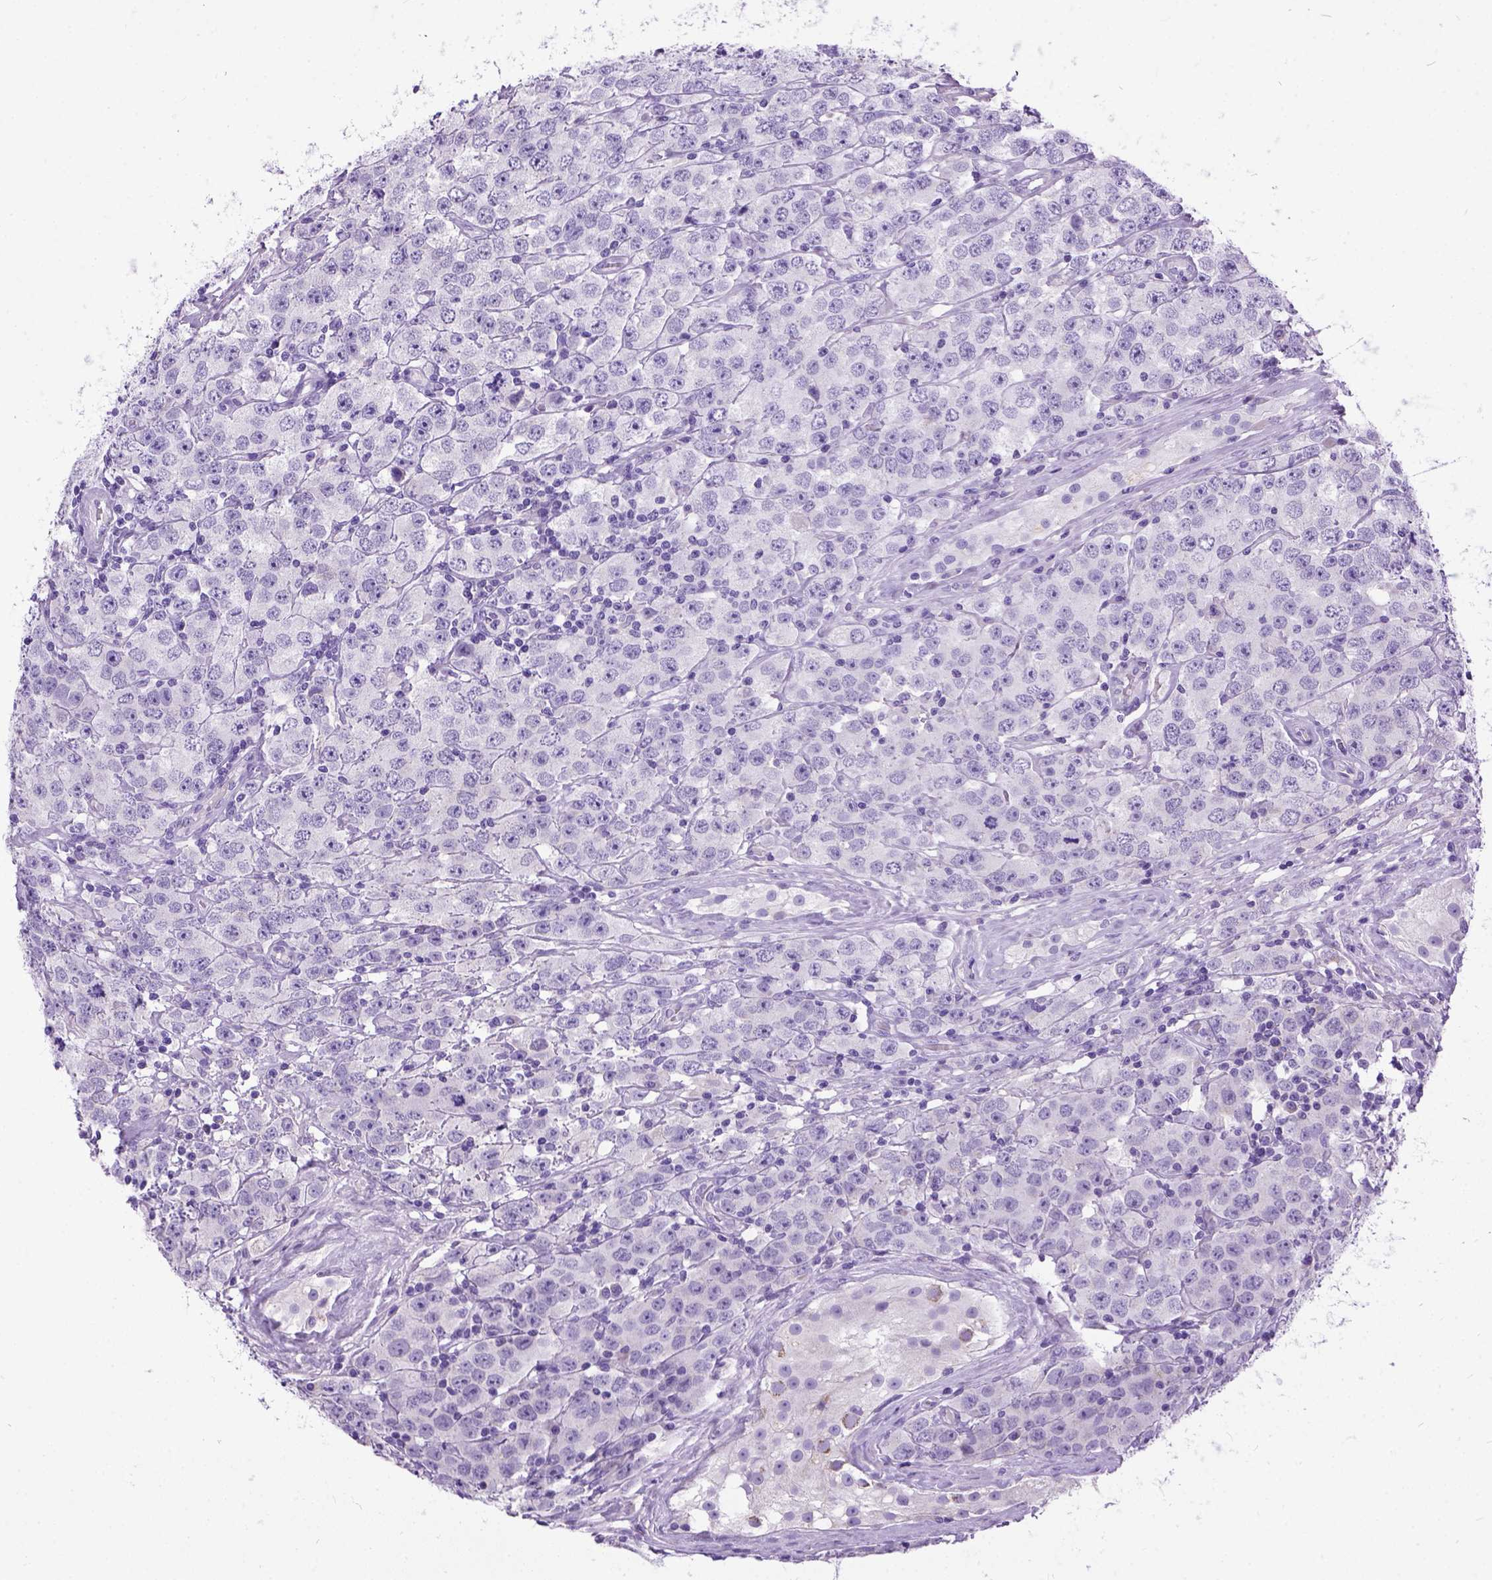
{"staining": {"intensity": "negative", "quantity": "none", "location": "none"}, "tissue": "testis cancer", "cell_type": "Tumor cells", "image_type": "cancer", "snomed": [{"axis": "morphology", "description": "Seminoma, NOS"}, {"axis": "topography", "description": "Testis"}], "caption": "Immunohistochemistry (IHC) micrograph of neoplastic tissue: human seminoma (testis) stained with DAB (3,3'-diaminobenzidine) exhibits no significant protein staining in tumor cells.", "gene": "PLK5", "patient": {"sex": "male", "age": 52}}